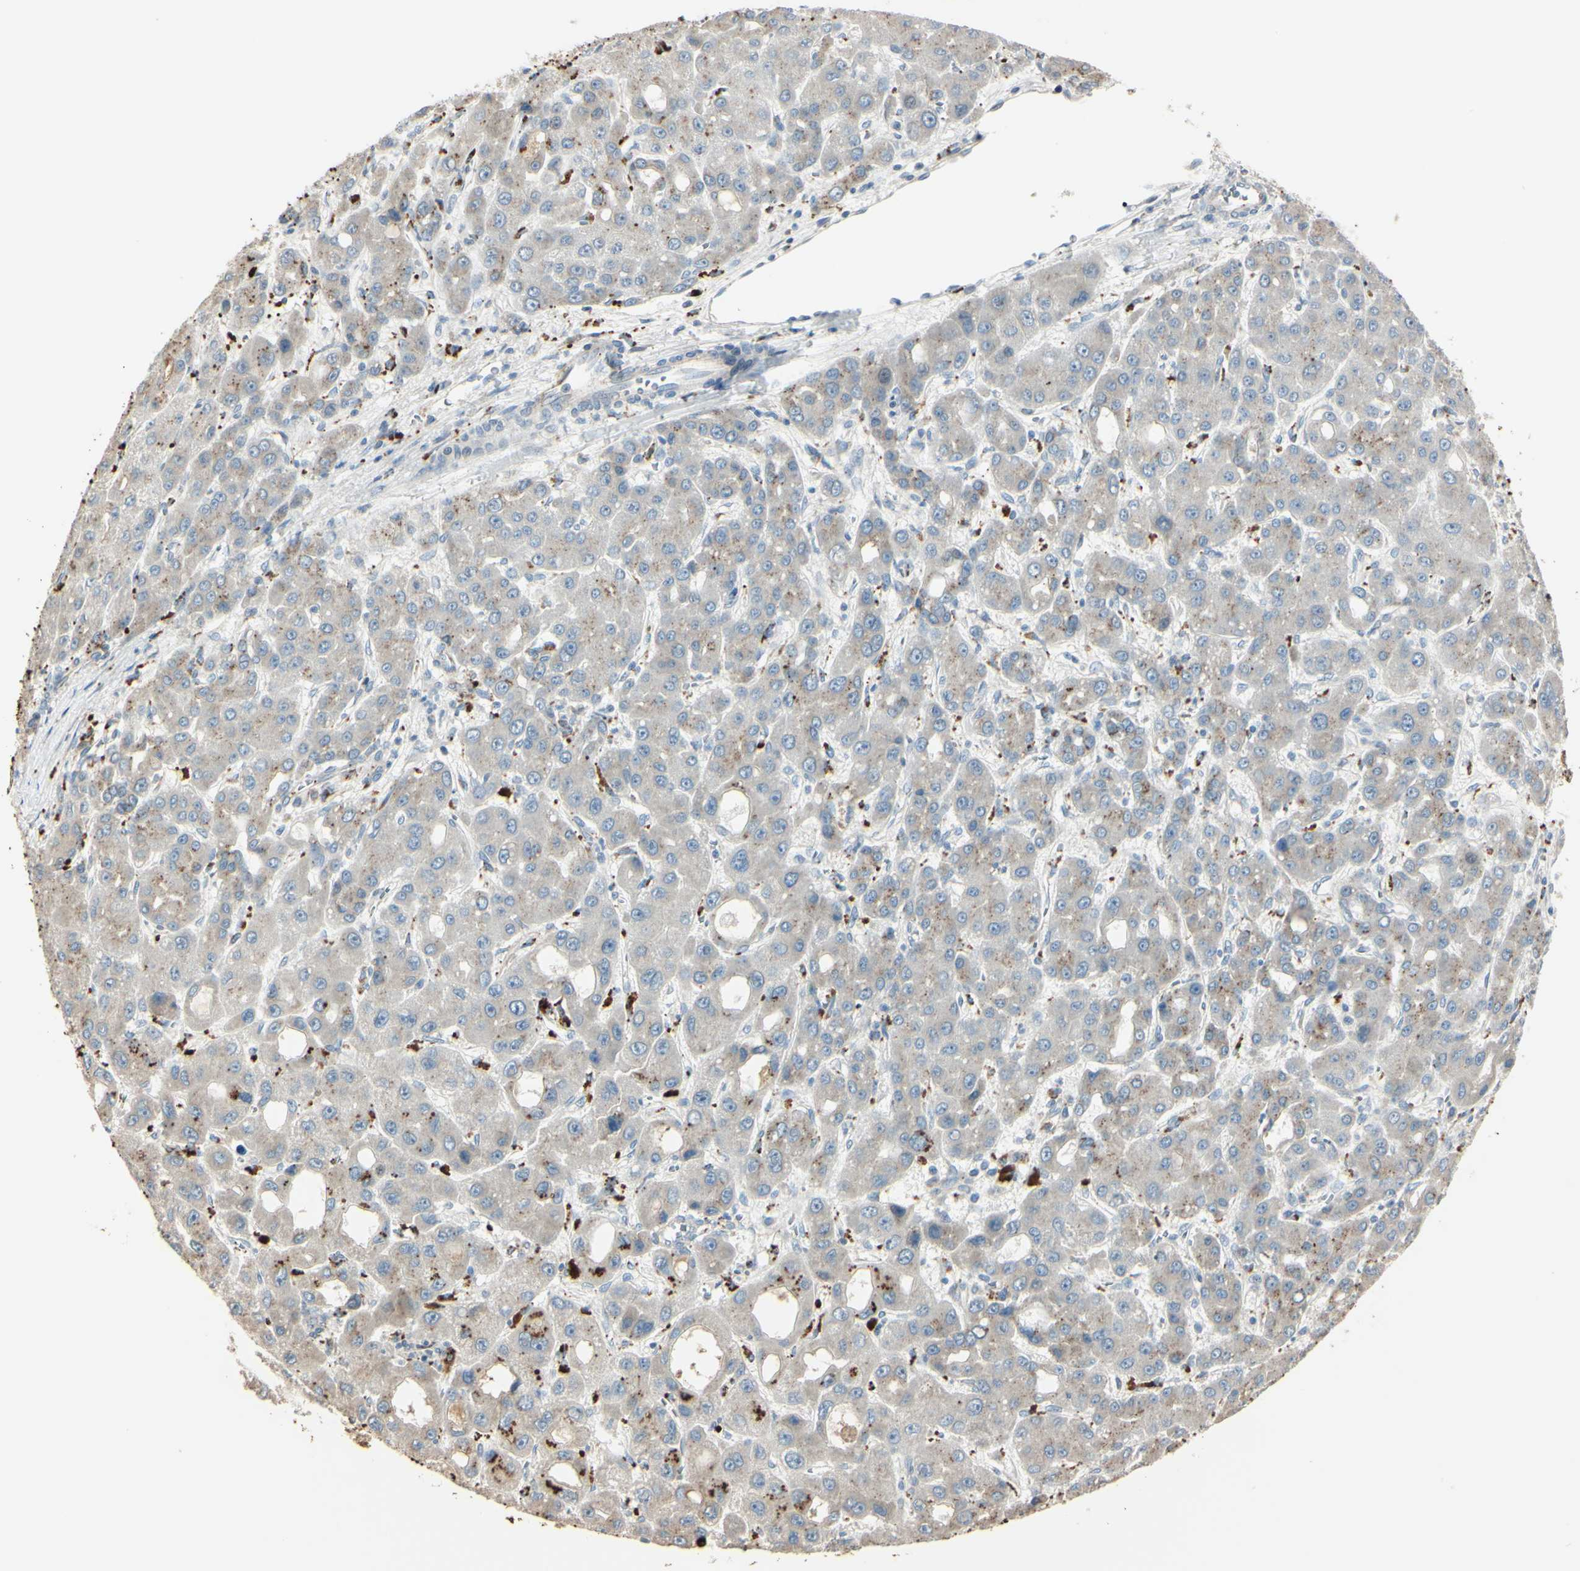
{"staining": {"intensity": "weak", "quantity": ">75%", "location": "cytoplasmic/membranous"}, "tissue": "liver cancer", "cell_type": "Tumor cells", "image_type": "cancer", "snomed": [{"axis": "morphology", "description": "Carcinoma, Hepatocellular, NOS"}, {"axis": "topography", "description": "Liver"}], "caption": "High-power microscopy captured an immunohistochemistry micrograph of liver hepatocellular carcinoma, revealing weak cytoplasmic/membranous positivity in approximately >75% of tumor cells.", "gene": "ANGPTL1", "patient": {"sex": "male", "age": 55}}